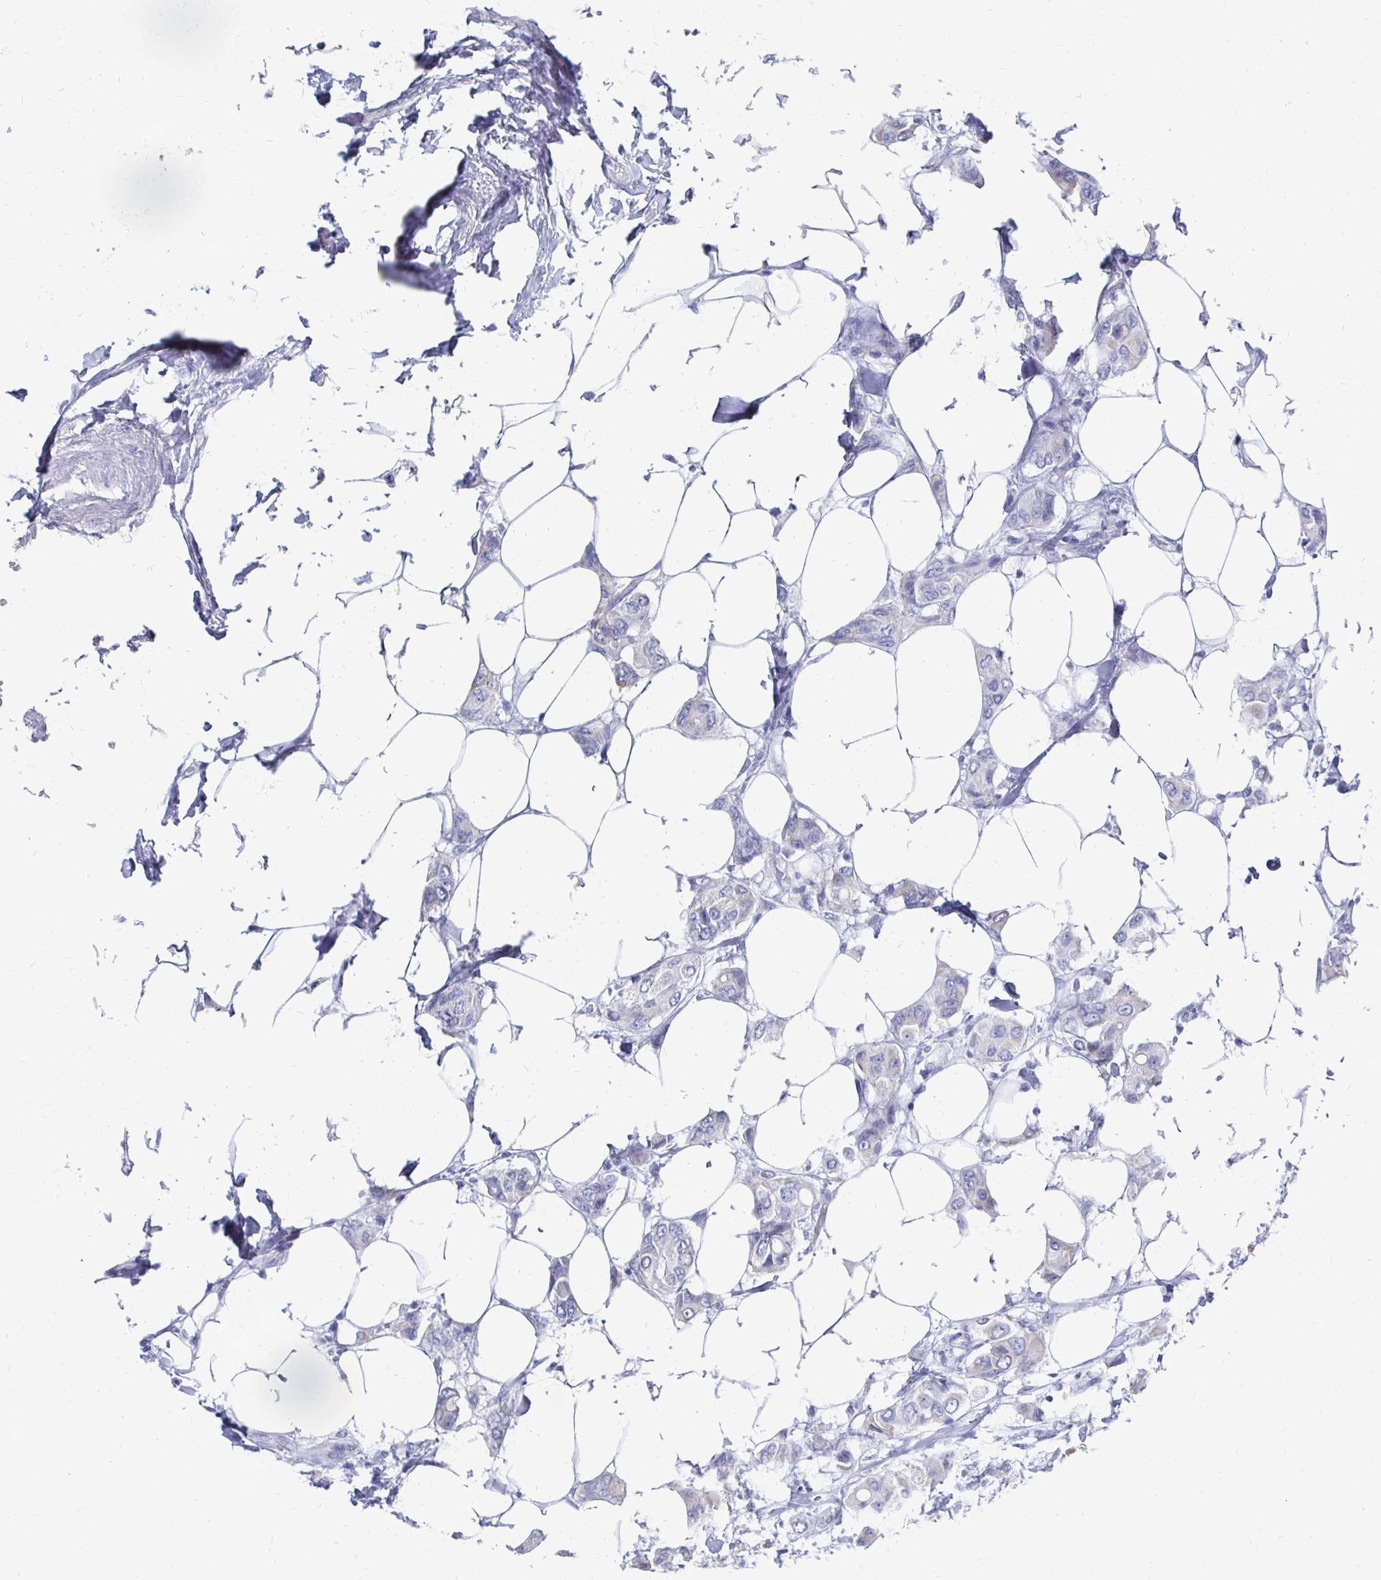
{"staining": {"intensity": "negative", "quantity": "none", "location": "none"}, "tissue": "breast cancer", "cell_type": "Tumor cells", "image_type": "cancer", "snomed": [{"axis": "morphology", "description": "Lobular carcinoma"}, {"axis": "topography", "description": "Breast"}], "caption": "There is no significant expression in tumor cells of lobular carcinoma (breast).", "gene": "SYCP3", "patient": {"sex": "female", "age": 51}}